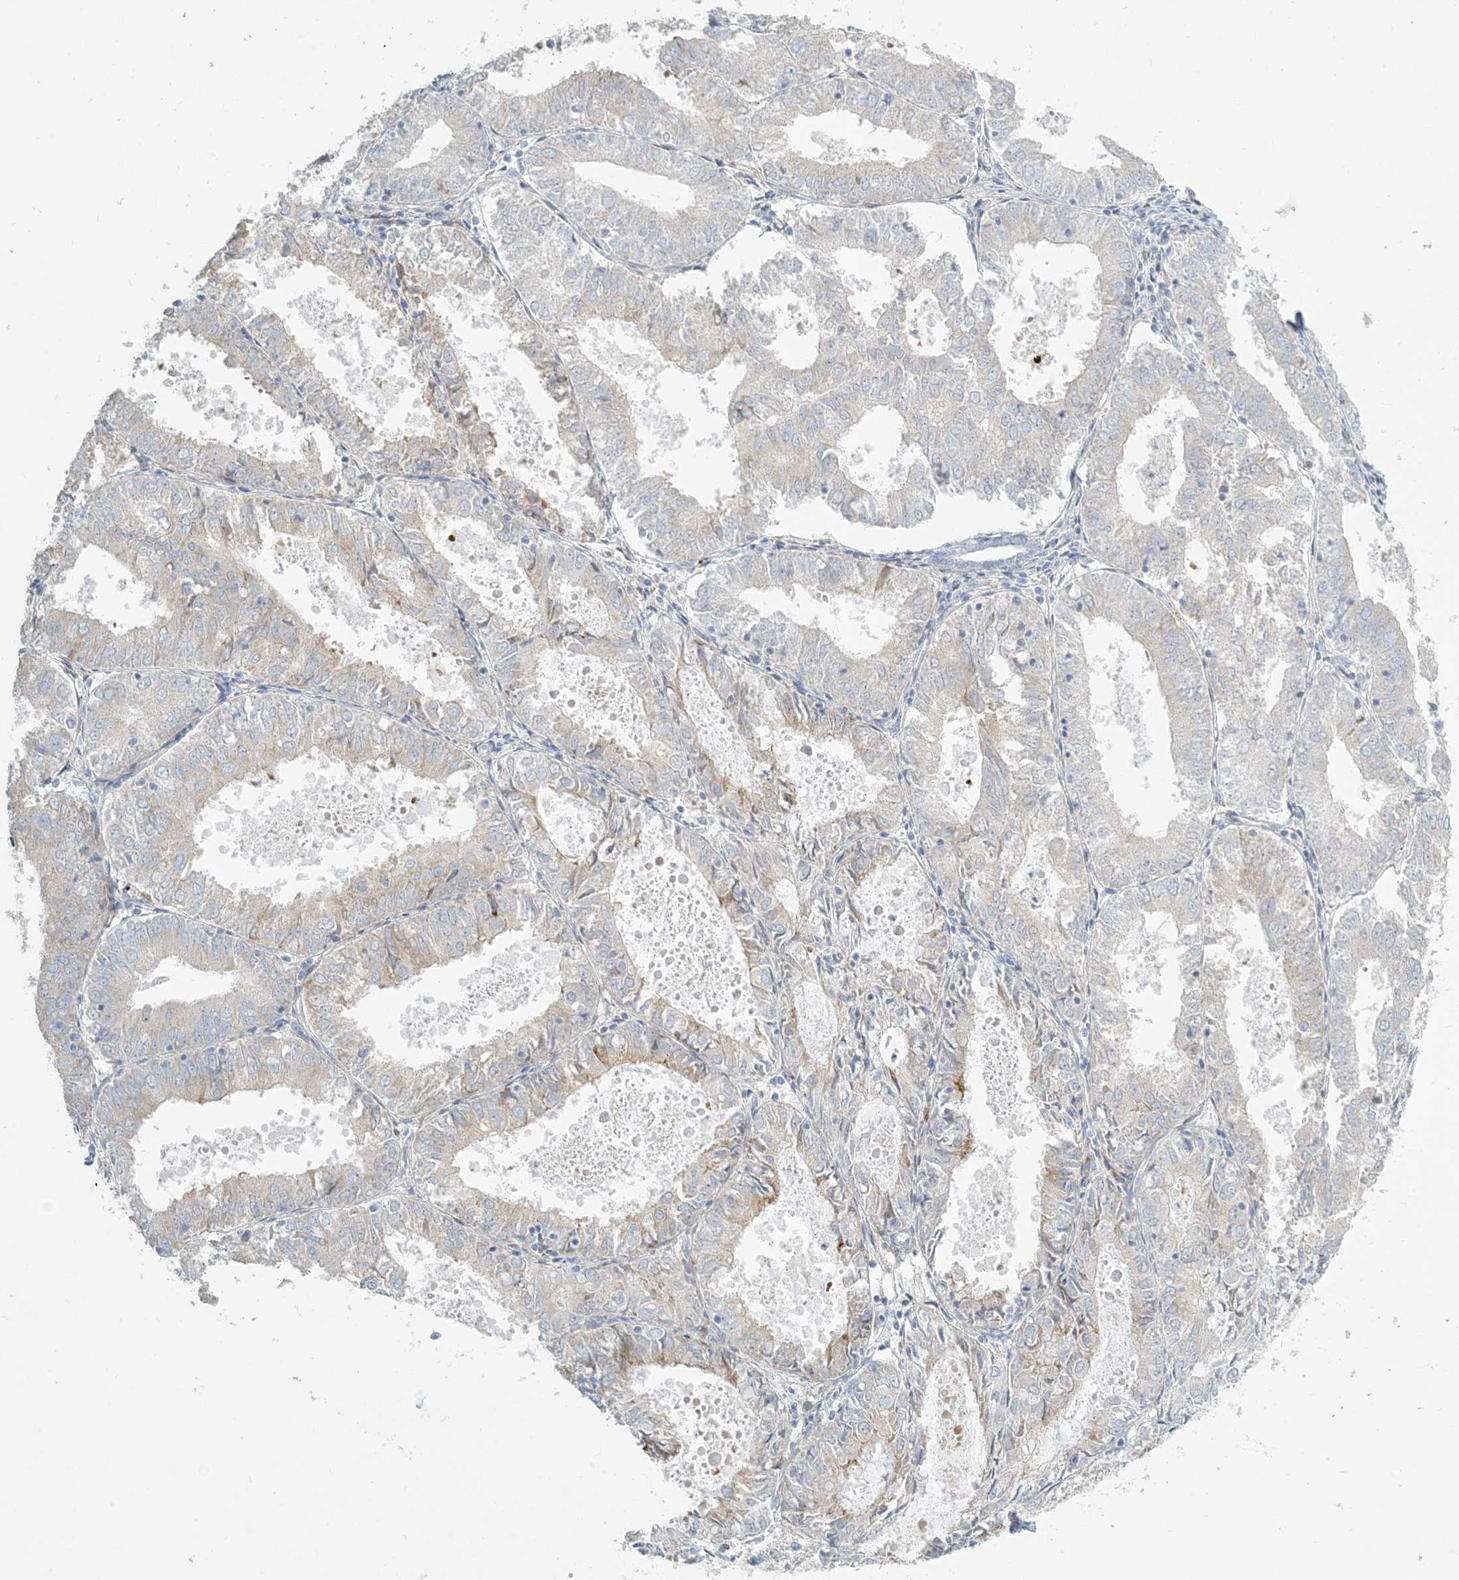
{"staining": {"intensity": "negative", "quantity": "none", "location": "none"}, "tissue": "endometrial cancer", "cell_type": "Tumor cells", "image_type": "cancer", "snomed": [{"axis": "morphology", "description": "Adenocarcinoma, NOS"}, {"axis": "topography", "description": "Endometrium"}], "caption": "A photomicrograph of endometrial cancer stained for a protein demonstrates no brown staining in tumor cells.", "gene": "ZNF385D", "patient": {"sex": "female", "age": 57}}